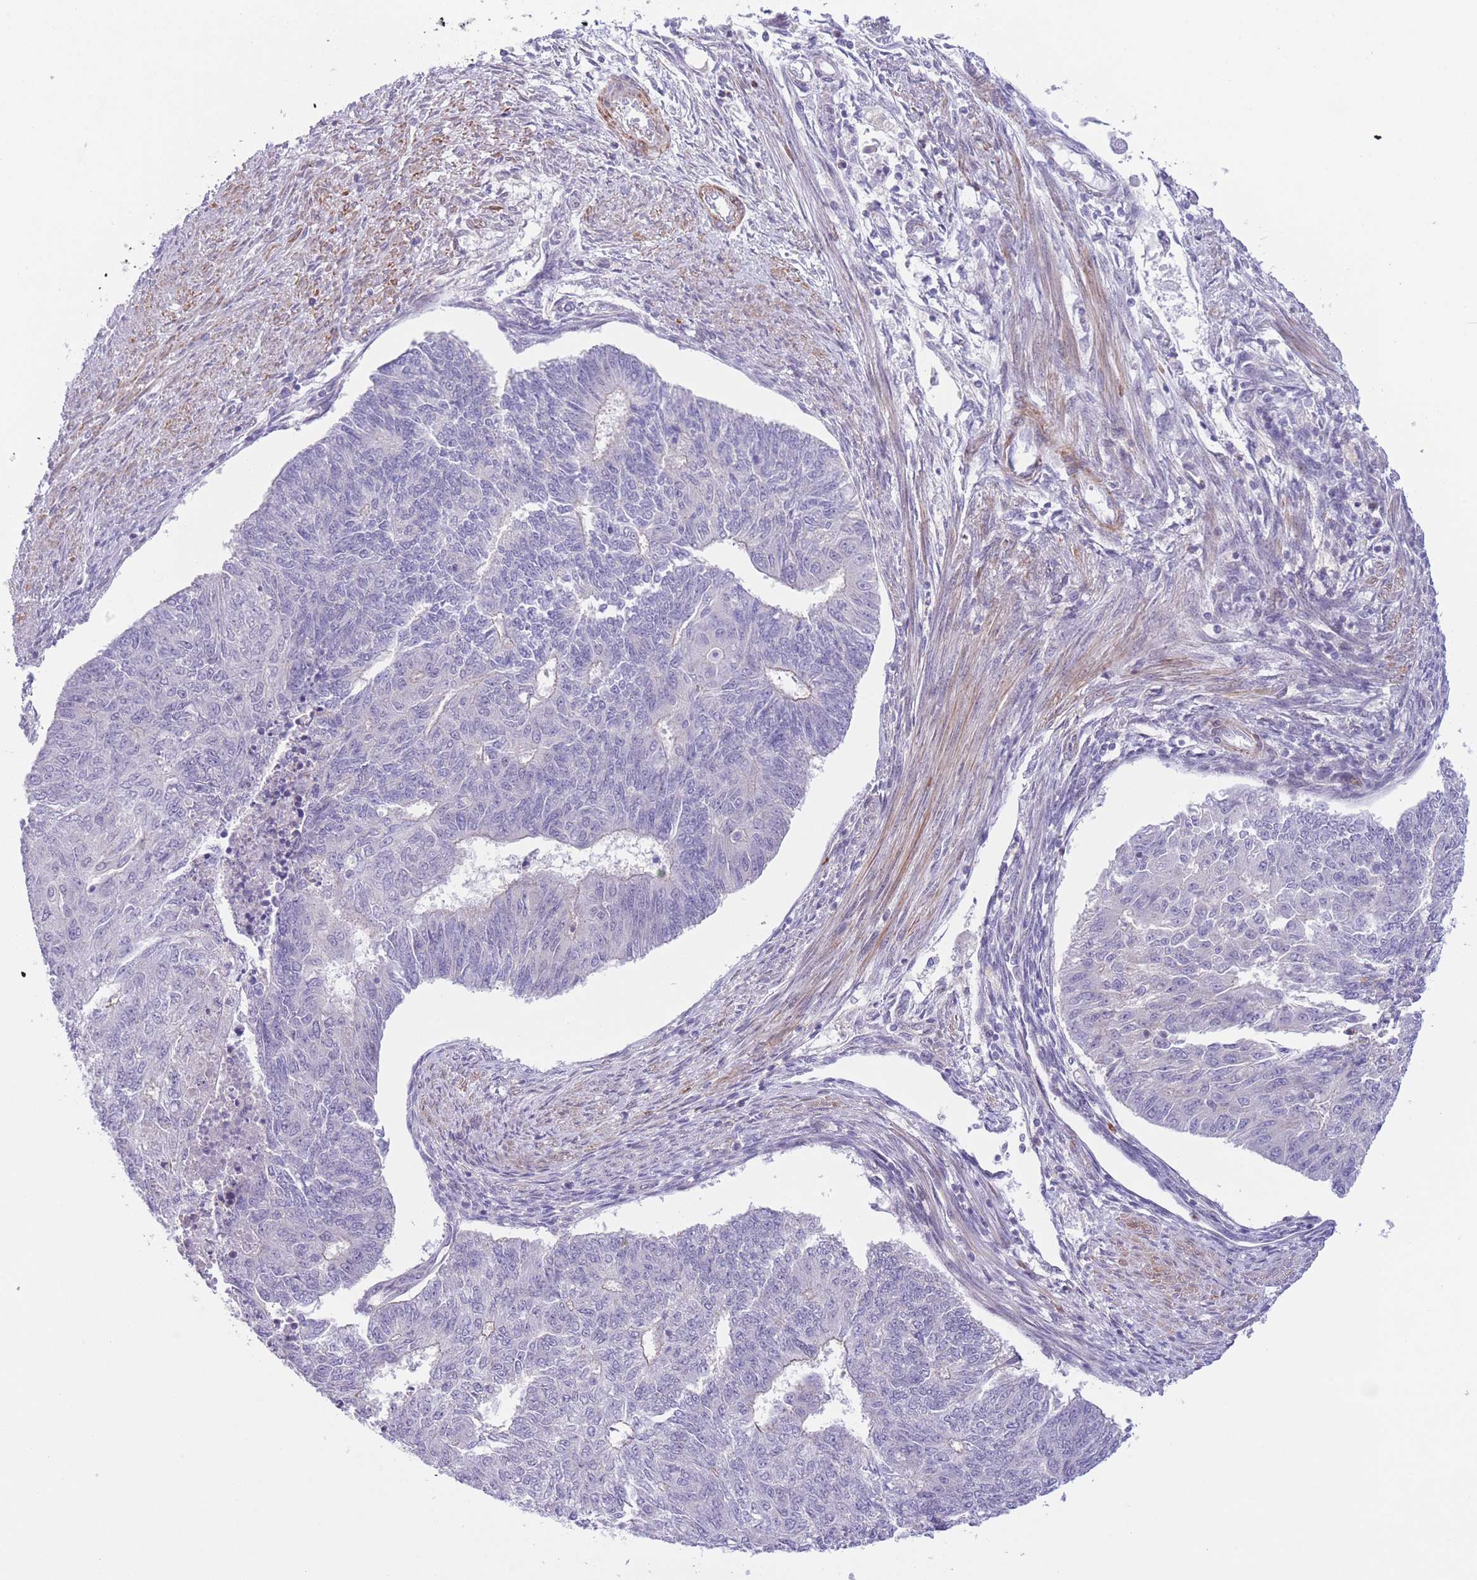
{"staining": {"intensity": "negative", "quantity": "none", "location": "none"}, "tissue": "endometrial cancer", "cell_type": "Tumor cells", "image_type": "cancer", "snomed": [{"axis": "morphology", "description": "Adenocarcinoma, NOS"}, {"axis": "topography", "description": "Endometrium"}], "caption": "High power microscopy micrograph of an immunohistochemistry (IHC) image of adenocarcinoma (endometrial), revealing no significant positivity in tumor cells.", "gene": "C9orf152", "patient": {"sex": "female", "age": 32}}